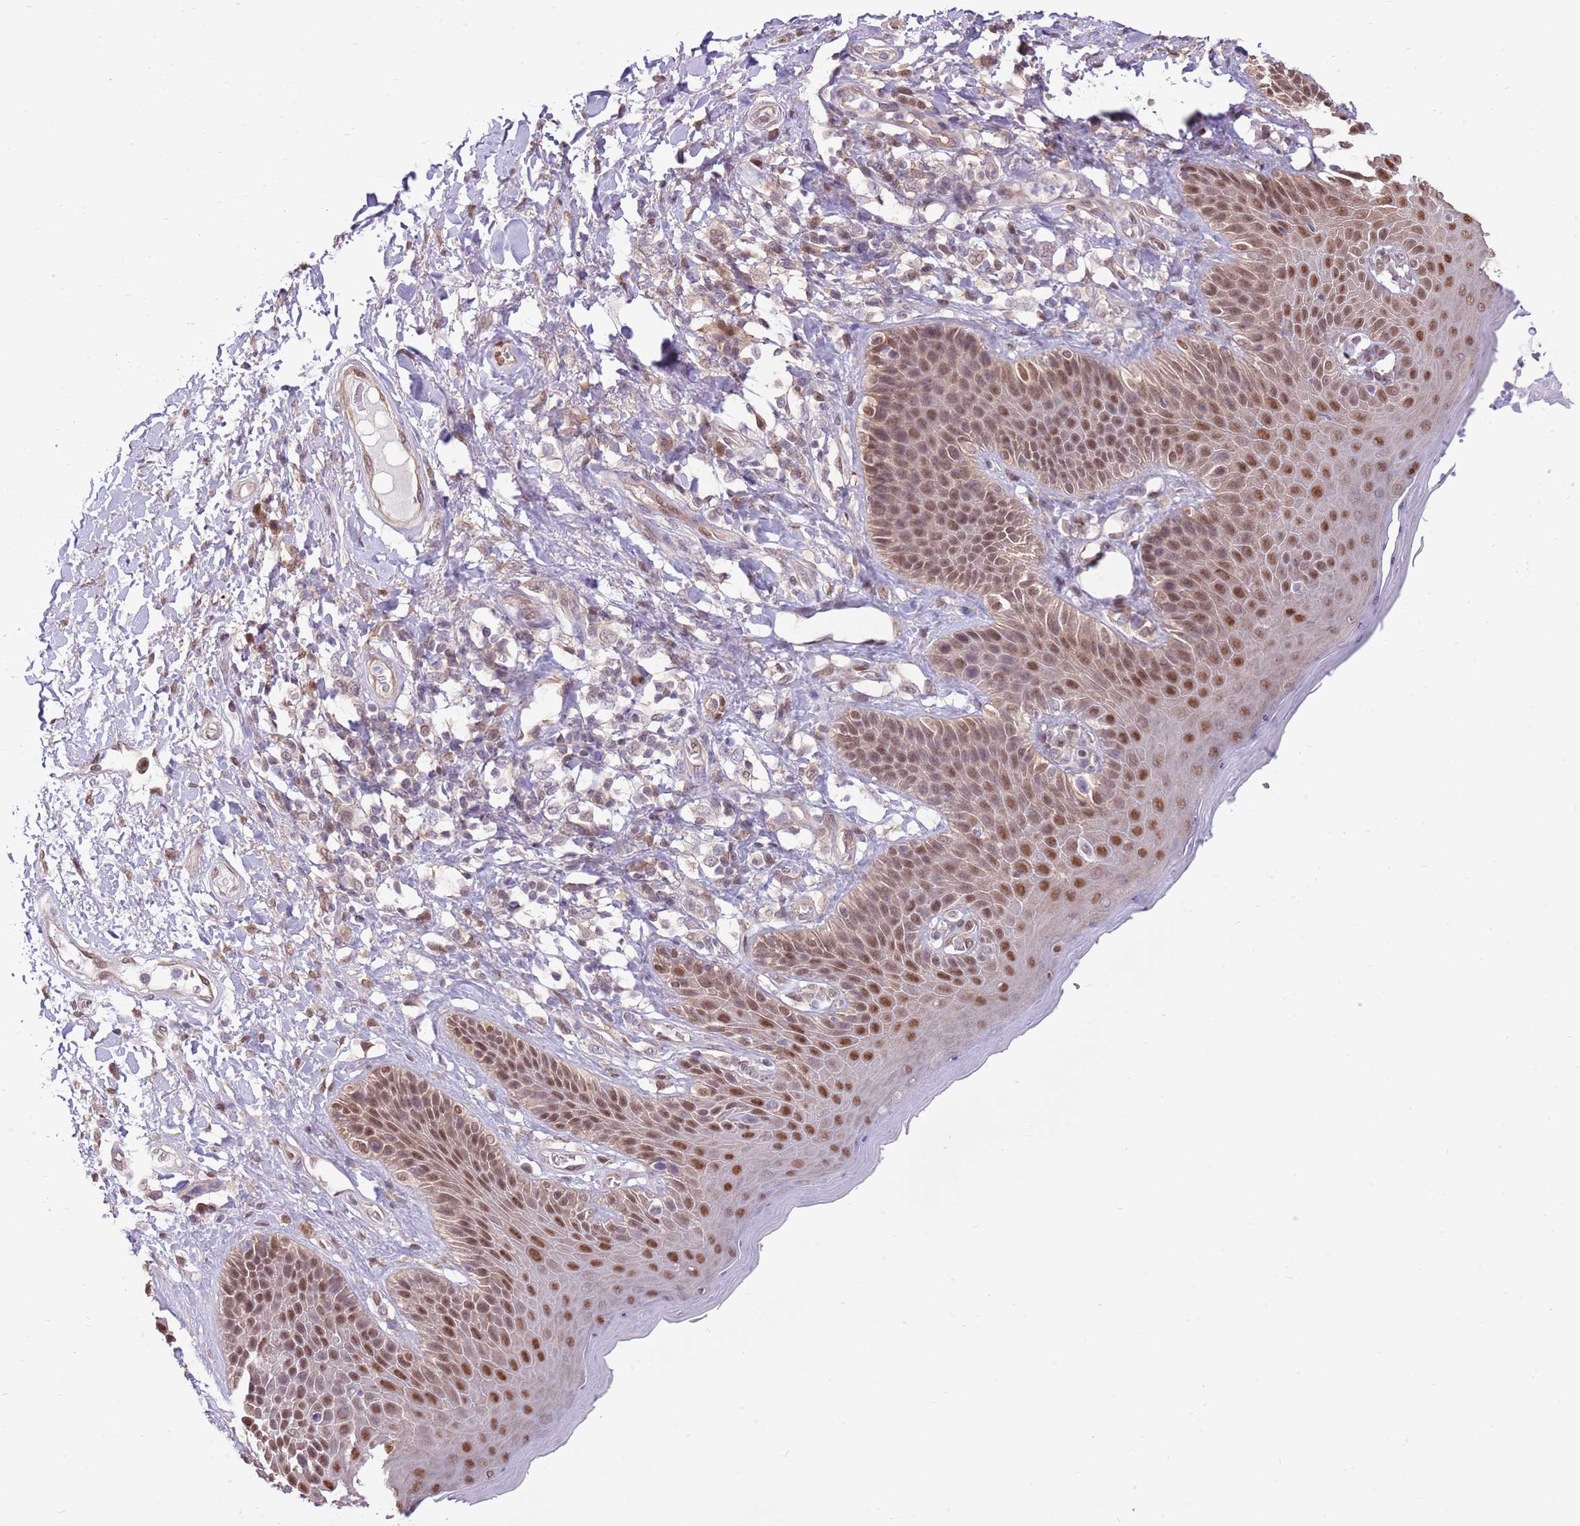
{"staining": {"intensity": "moderate", "quantity": "25%-75%", "location": "nuclear"}, "tissue": "skin", "cell_type": "Epidermal cells", "image_type": "normal", "snomed": [{"axis": "morphology", "description": "Normal tissue, NOS"}, {"axis": "topography", "description": "Anal"}], "caption": "DAB immunohistochemical staining of unremarkable human skin displays moderate nuclear protein staining in about 25%-75% of epidermal cells. (brown staining indicates protein expression, while blue staining denotes nuclei).", "gene": "NSFL1C", "patient": {"sex": "female", "age": 89}}